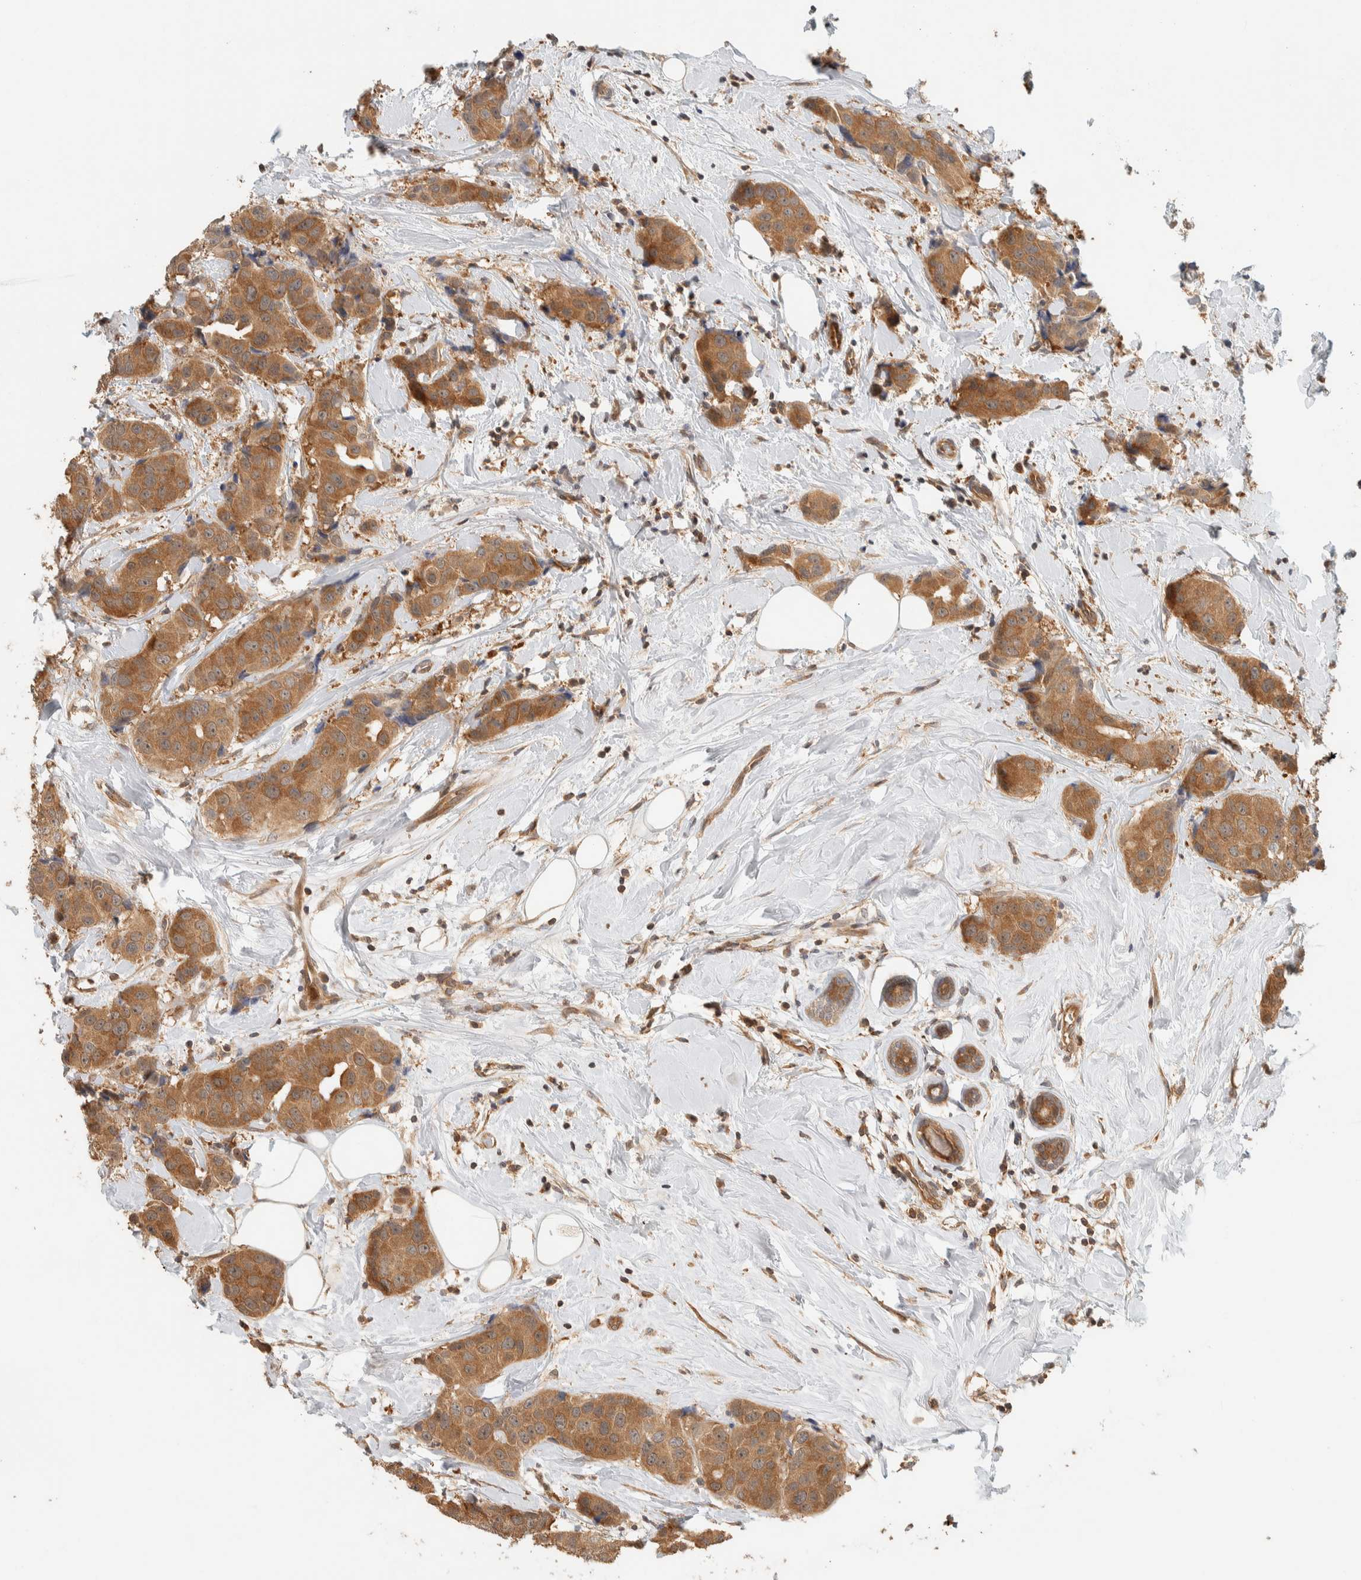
{"staining": {"intensity": "moderate", "quantity": ">75%", "location": "cytoplasmic/membranous"}, "tissue": "breast cancer", "cell_type": "Tumor cells", "image_type": "cancer", "snomed": [{"axis": "morphology", "description": "Normal tissue, NOS"}, {"axis": "morphology", "description": "Duct carcinoma"}, {"axis": "topography", "description": "Breast"}], "caption": "Protein expression by immunohistochemistry displays moderate cytoplasmic/membranous expression in approximately >75% of tumor cells in breast invasive ductal carcinoma.", "gene": "ADSS2", "patient": {"sex": "female", "age": 39}}